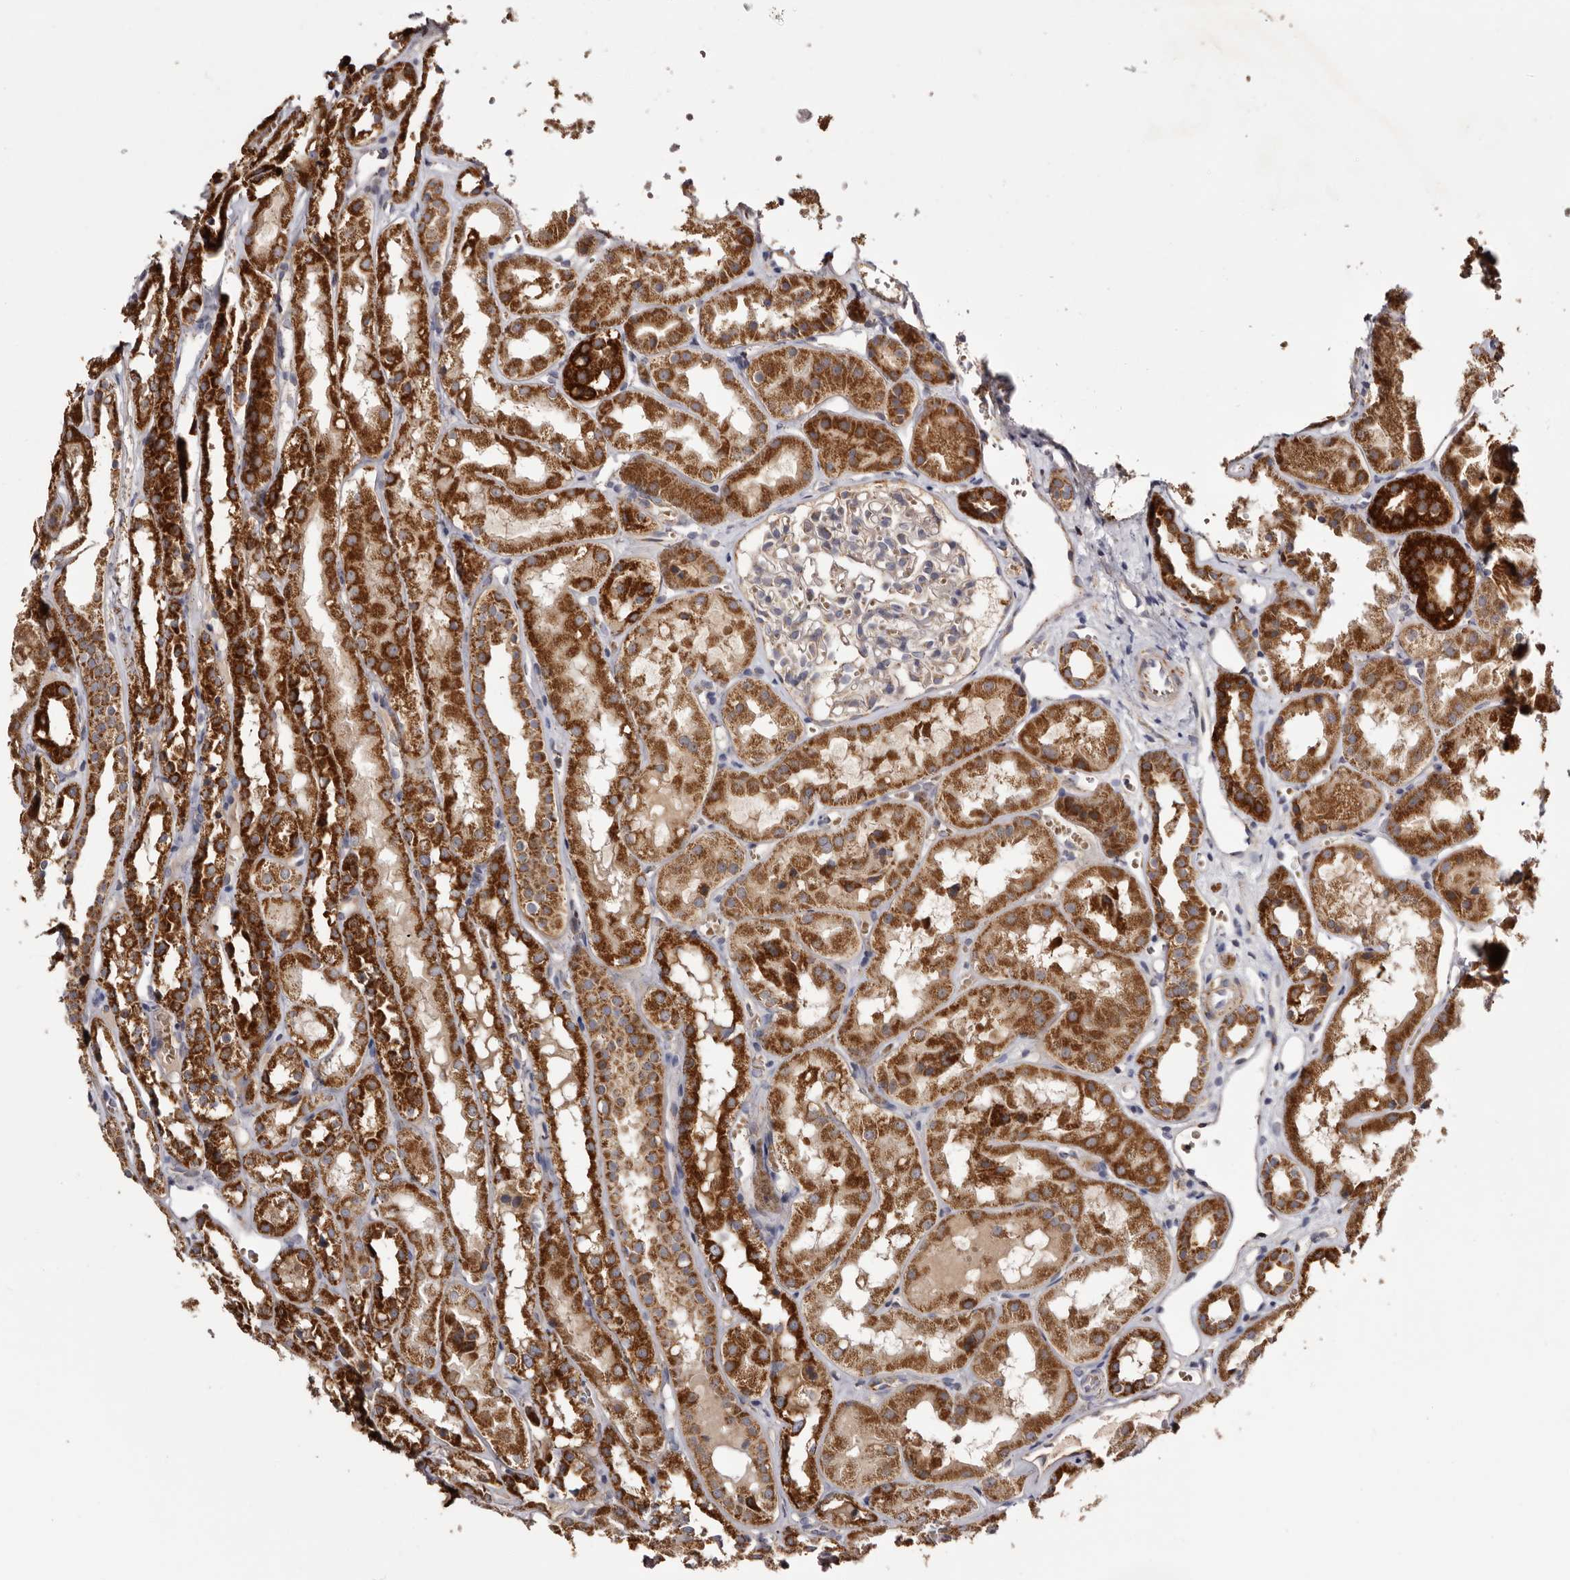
{"staining": {"intensity": "moderate", "quantity": "<25%", "location": "cytoplasmic/membranous"}, "tissue": "kidney", "cell_type": "Cells in glomeruli", "image_type": "normal", "snomed": [{"axis": "morphology", "description": "Normal tissue, NOS"}, {"axis": "topography", "description": "Kidney"}], "caption": "Brown immunohistochemical staining in normal kidney shows moderate cytoplasmic/membranous staining in approximately <25% of cells in glomeruli.", "gene": "MECR", "patient": {"sex": "male", "age": 16}}